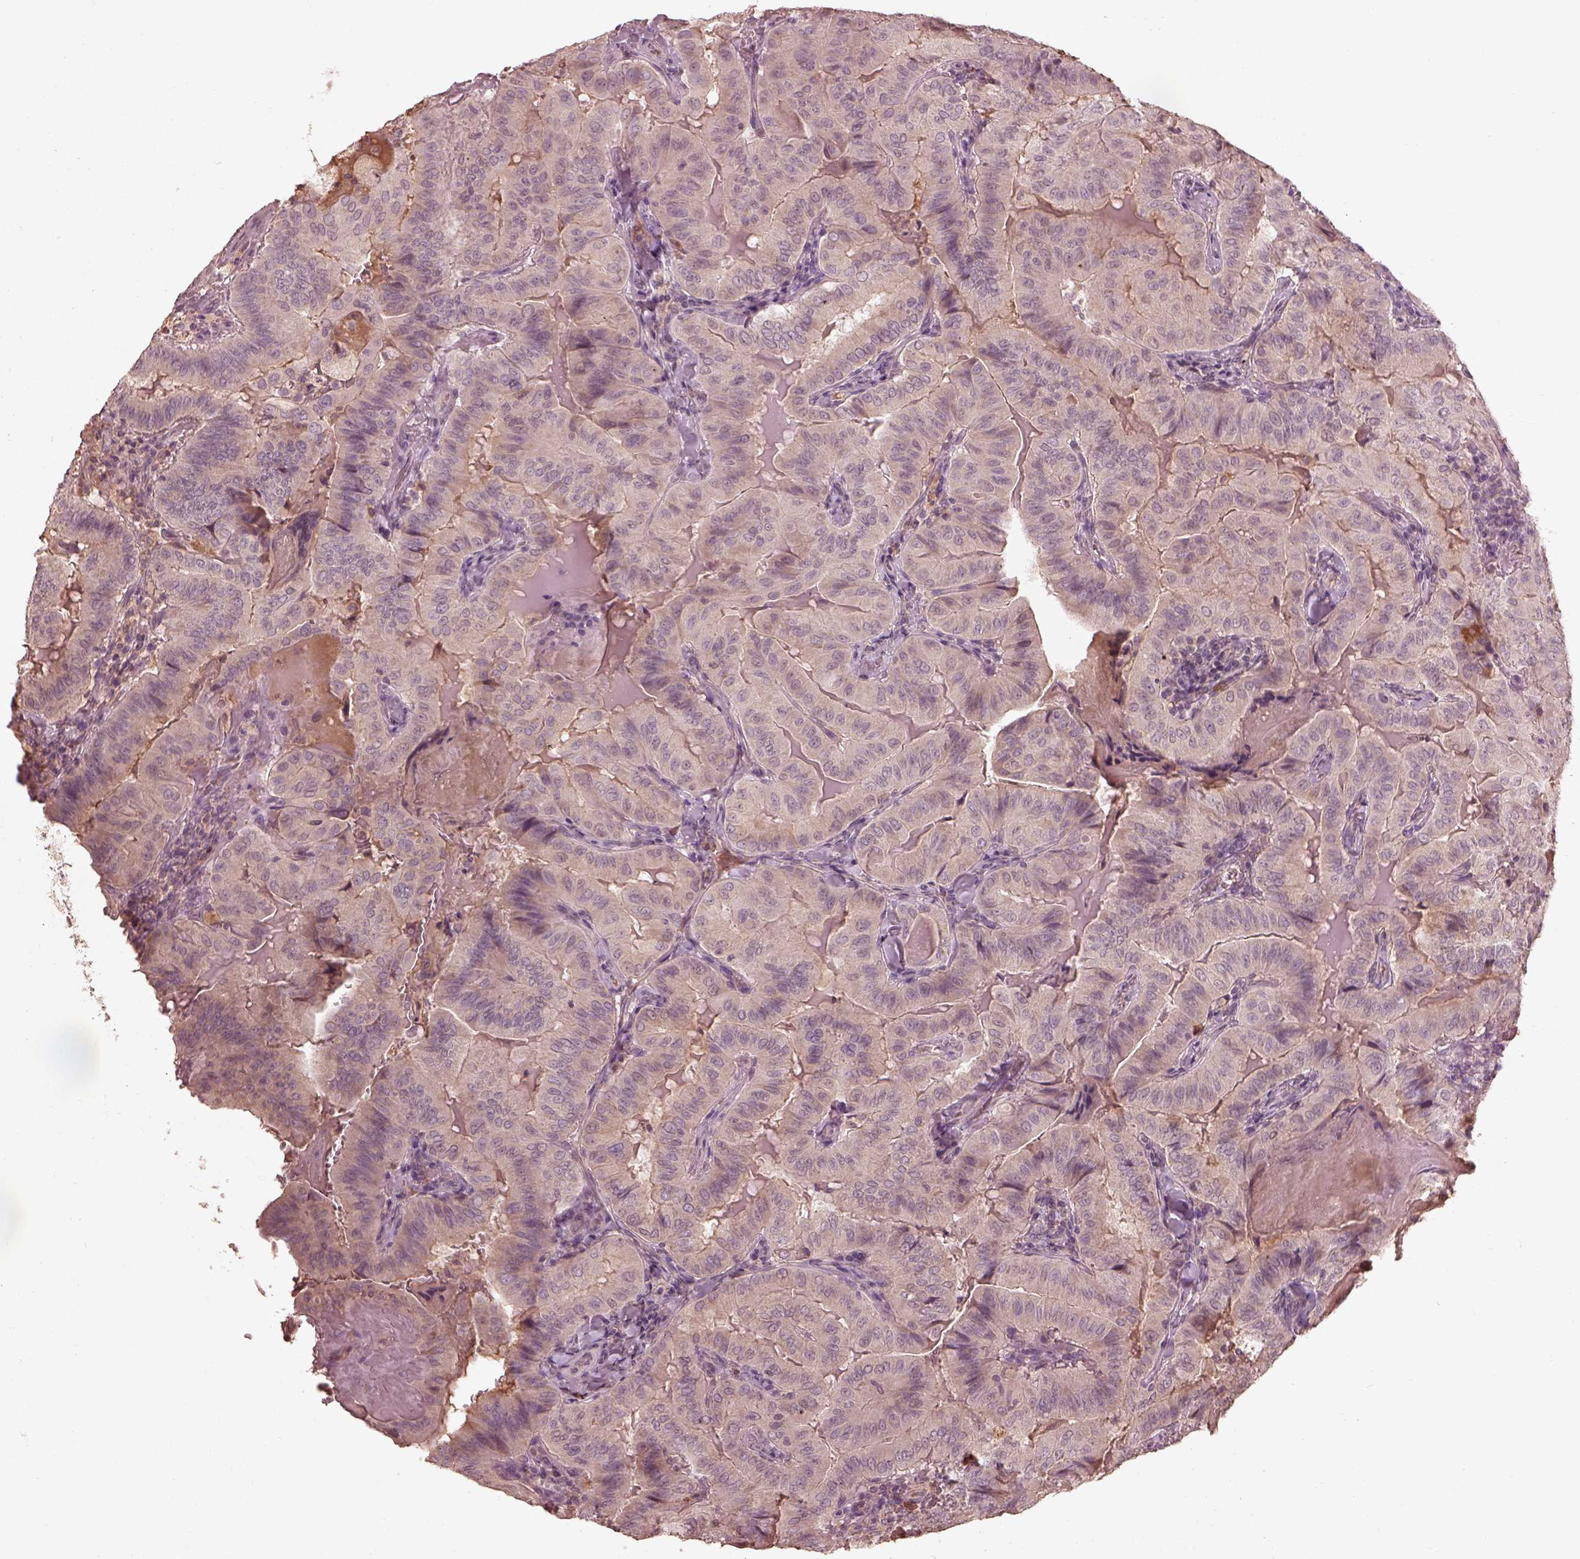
{"staining": {"intensity": "negative", "quantity": "none", "location": "none"}, "tissue": "thyroid cancer", "cell_type": "Tumor cells", "image_type": "cancer", "snomed": [{"axis": "morphology", "description": "Papillary adenocarcinoma, NOS"}, {"axis": "topography", "description": "Thyroid gland"}], "caption": "This is an IHC photomicrograph of human thyroid cancer. There is no expression in tumor cells.", "gene": "CALR3", "patient": {"sex": "female", "age": 68}}